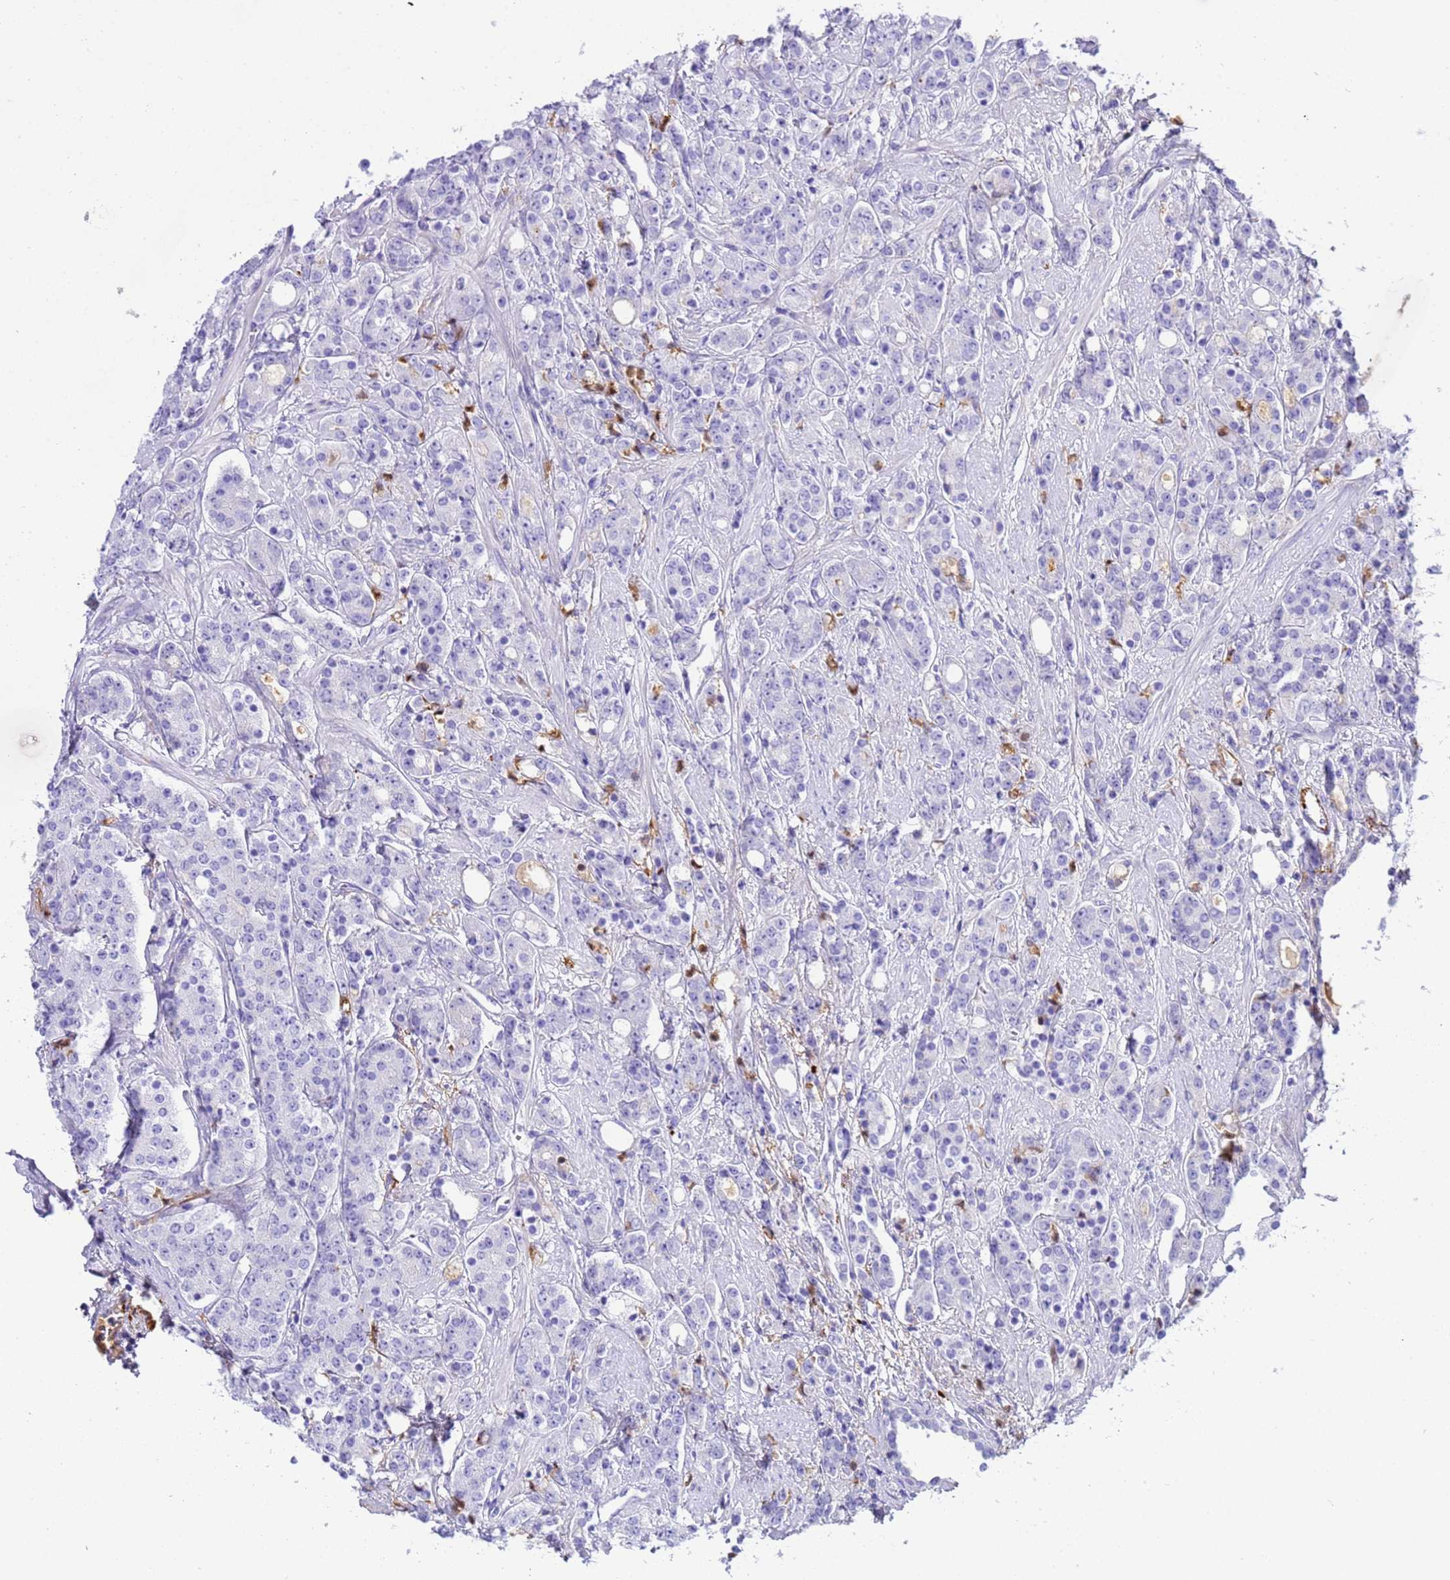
{"staining": {"intensity": "negative", "quantity": "none", "location": "none"}, "tissue": "prostate cancer", "cell_type": "Tumor cells", "image_type": "cancer", "snomed": [{"axis": "morphology", "description": "Adenocarcinoma, High grade"}, {"axis": "topography", "description": "Prostate"}], "caption": "There is no significant expression in tumor cells of prostate cancer (high-grade adenocarcinoma).", "gene": "CFHR2", "patient": {"sex": "male", "age": 62}}